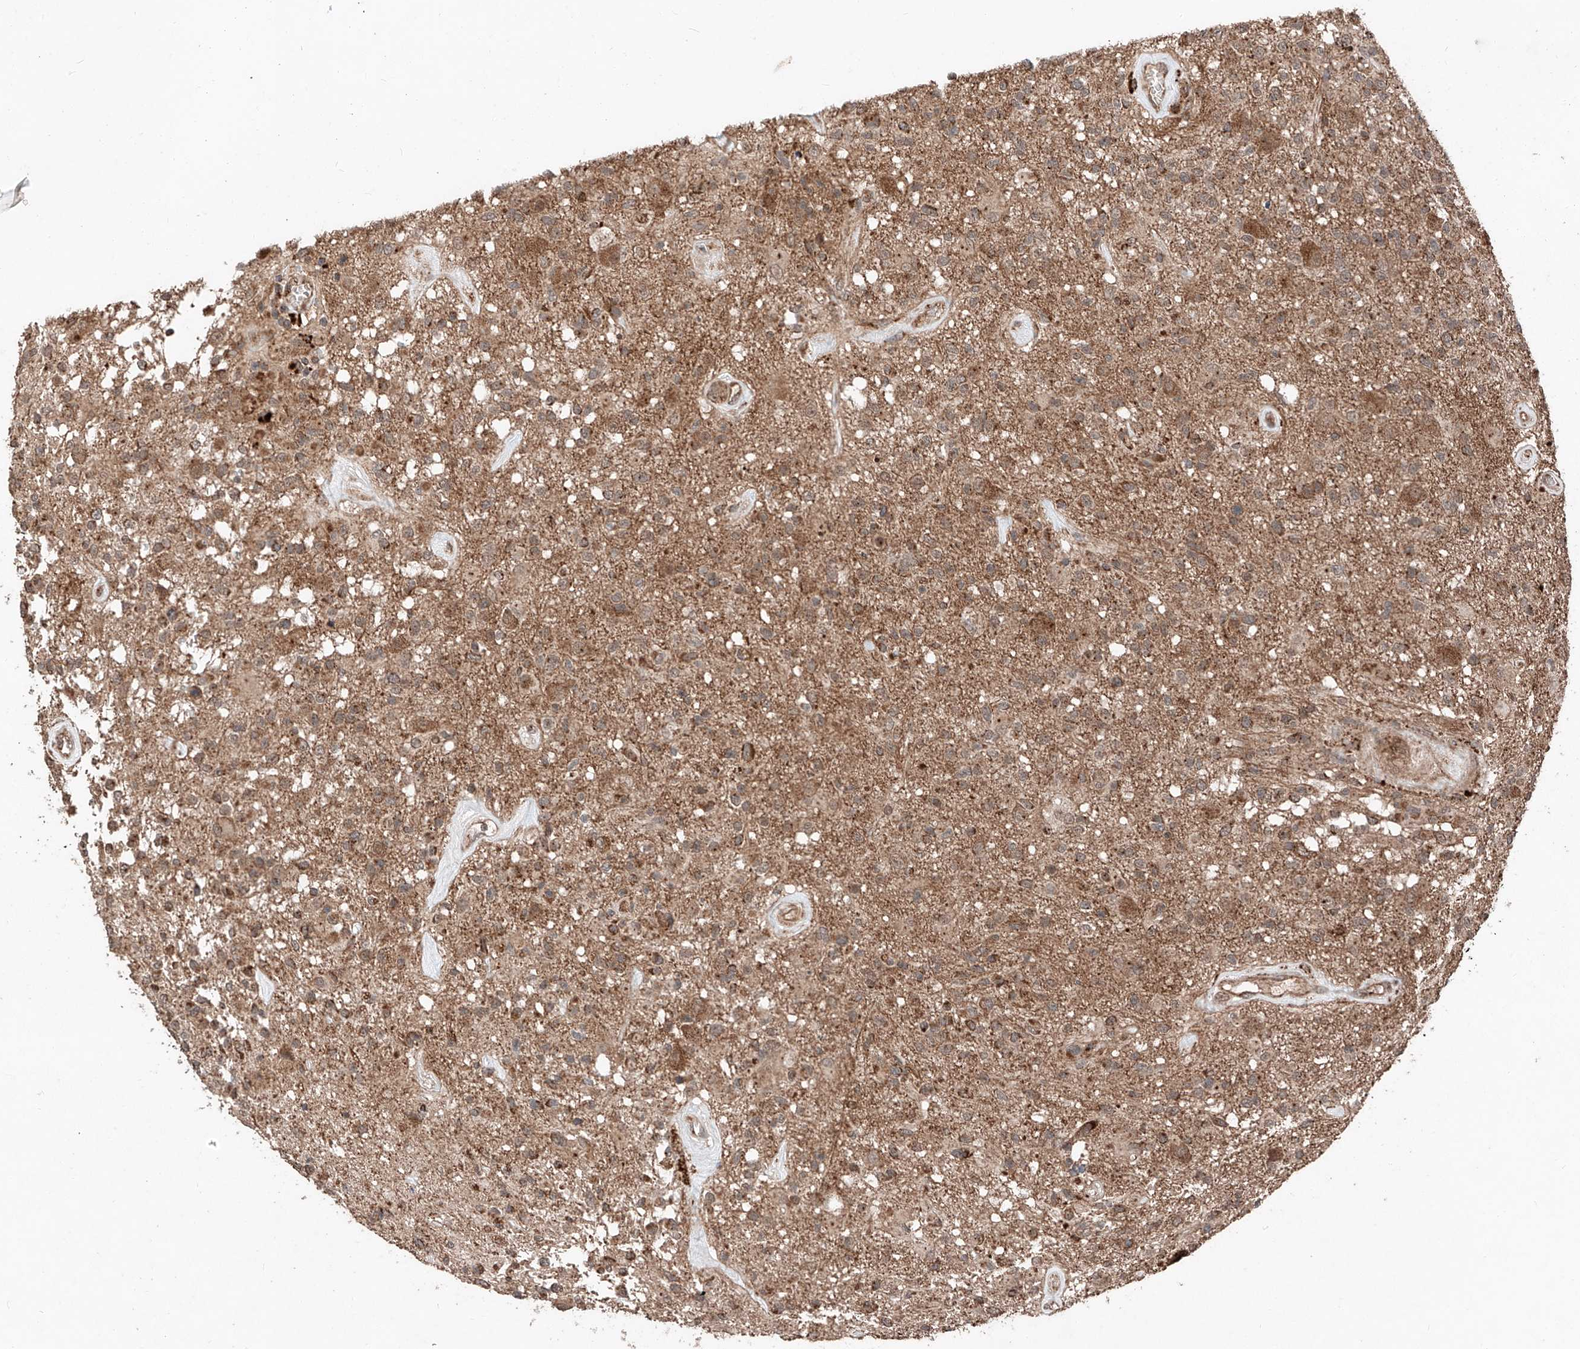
{"staining": {"intensity": "moderate", "quantity": "25%-75%", "location": "cytoplasmic/membranous"}, "tissue": "glioma", "cell_type": "Tumor cells", "image_type": "cancer", "snomed": [{"axis": "morphology", "description": "Glioma, malignant, High grade"}, {"axis": "morphology", "description": "Glioblastoma, NOS"}, {"axis": "topography", "description": "Brain"}], "caption": "Immunohistochemical staining of human glioblastoma shows medium levels of moderate cytoplasmic/membranous protein staining in about 25%-75% of tumor cells. (IHC, brightfield microscopy, high magnification).", "gene": "ZSCAN29", "patient": {"sex": "male", "age": 60}}